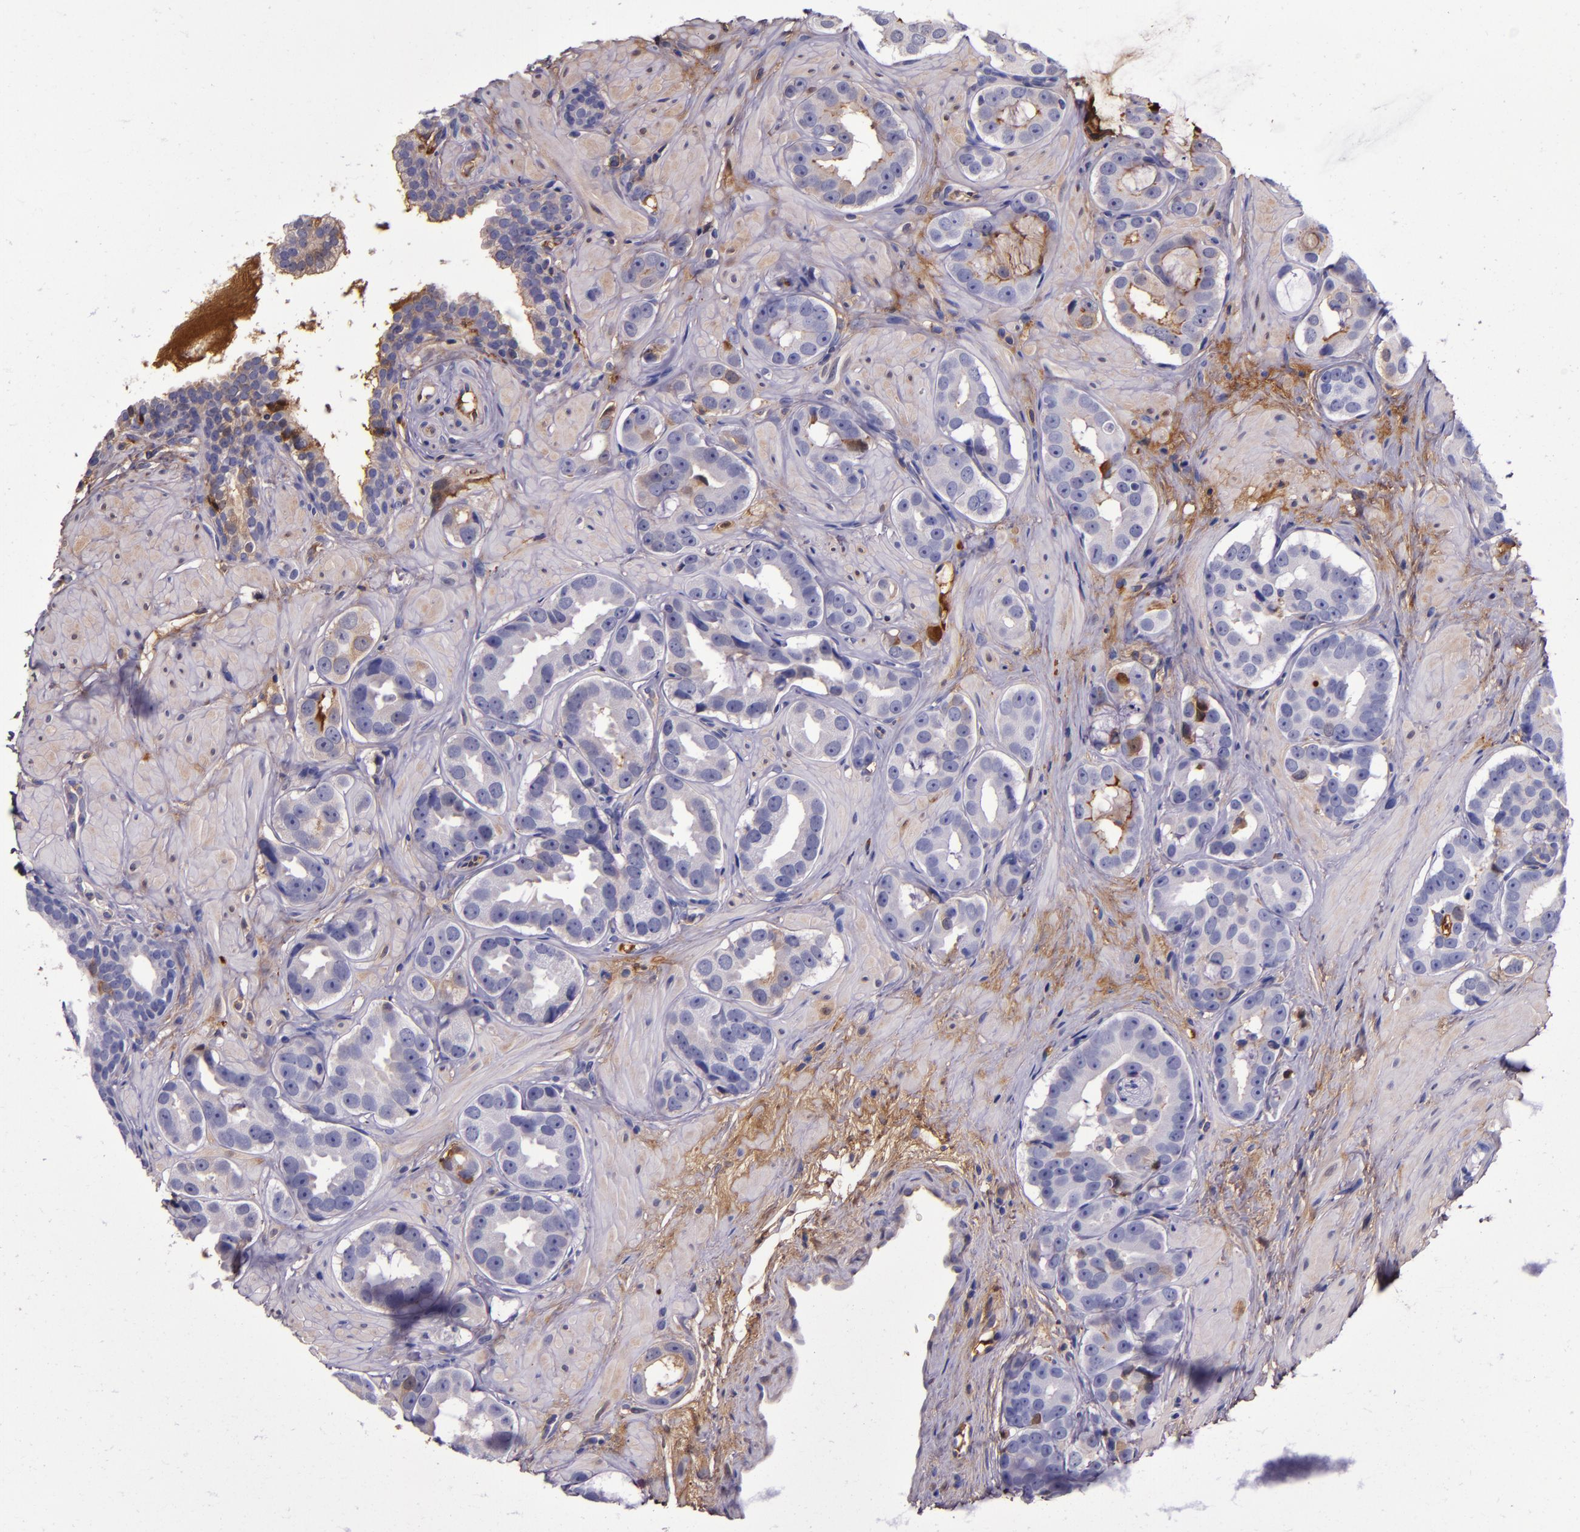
{"staining": {"intensity": "weak", "quantity": "<25%", "location": "cytoplasmic/membranous"}, "tissue": "prostate cancer", "cell_type": "Tumor cells", "image_type": "cancer", "snomed": [{"axis": "morphology", "description": "Adenocarcinoma, Low grade"}, {"axis": "topography", "description": "Prostate"}], "caption": "High magnification brightfield microscopy of adenocarcinoma (low-grade) (prostate) stained with DAB (brown) and counterstained with hematoxylin (blue): tumor cells show no significant positivity. Nuclei are stained in blue.", "gene": "CLEC3B", "patient": {"sex": "male", "age": 59}}